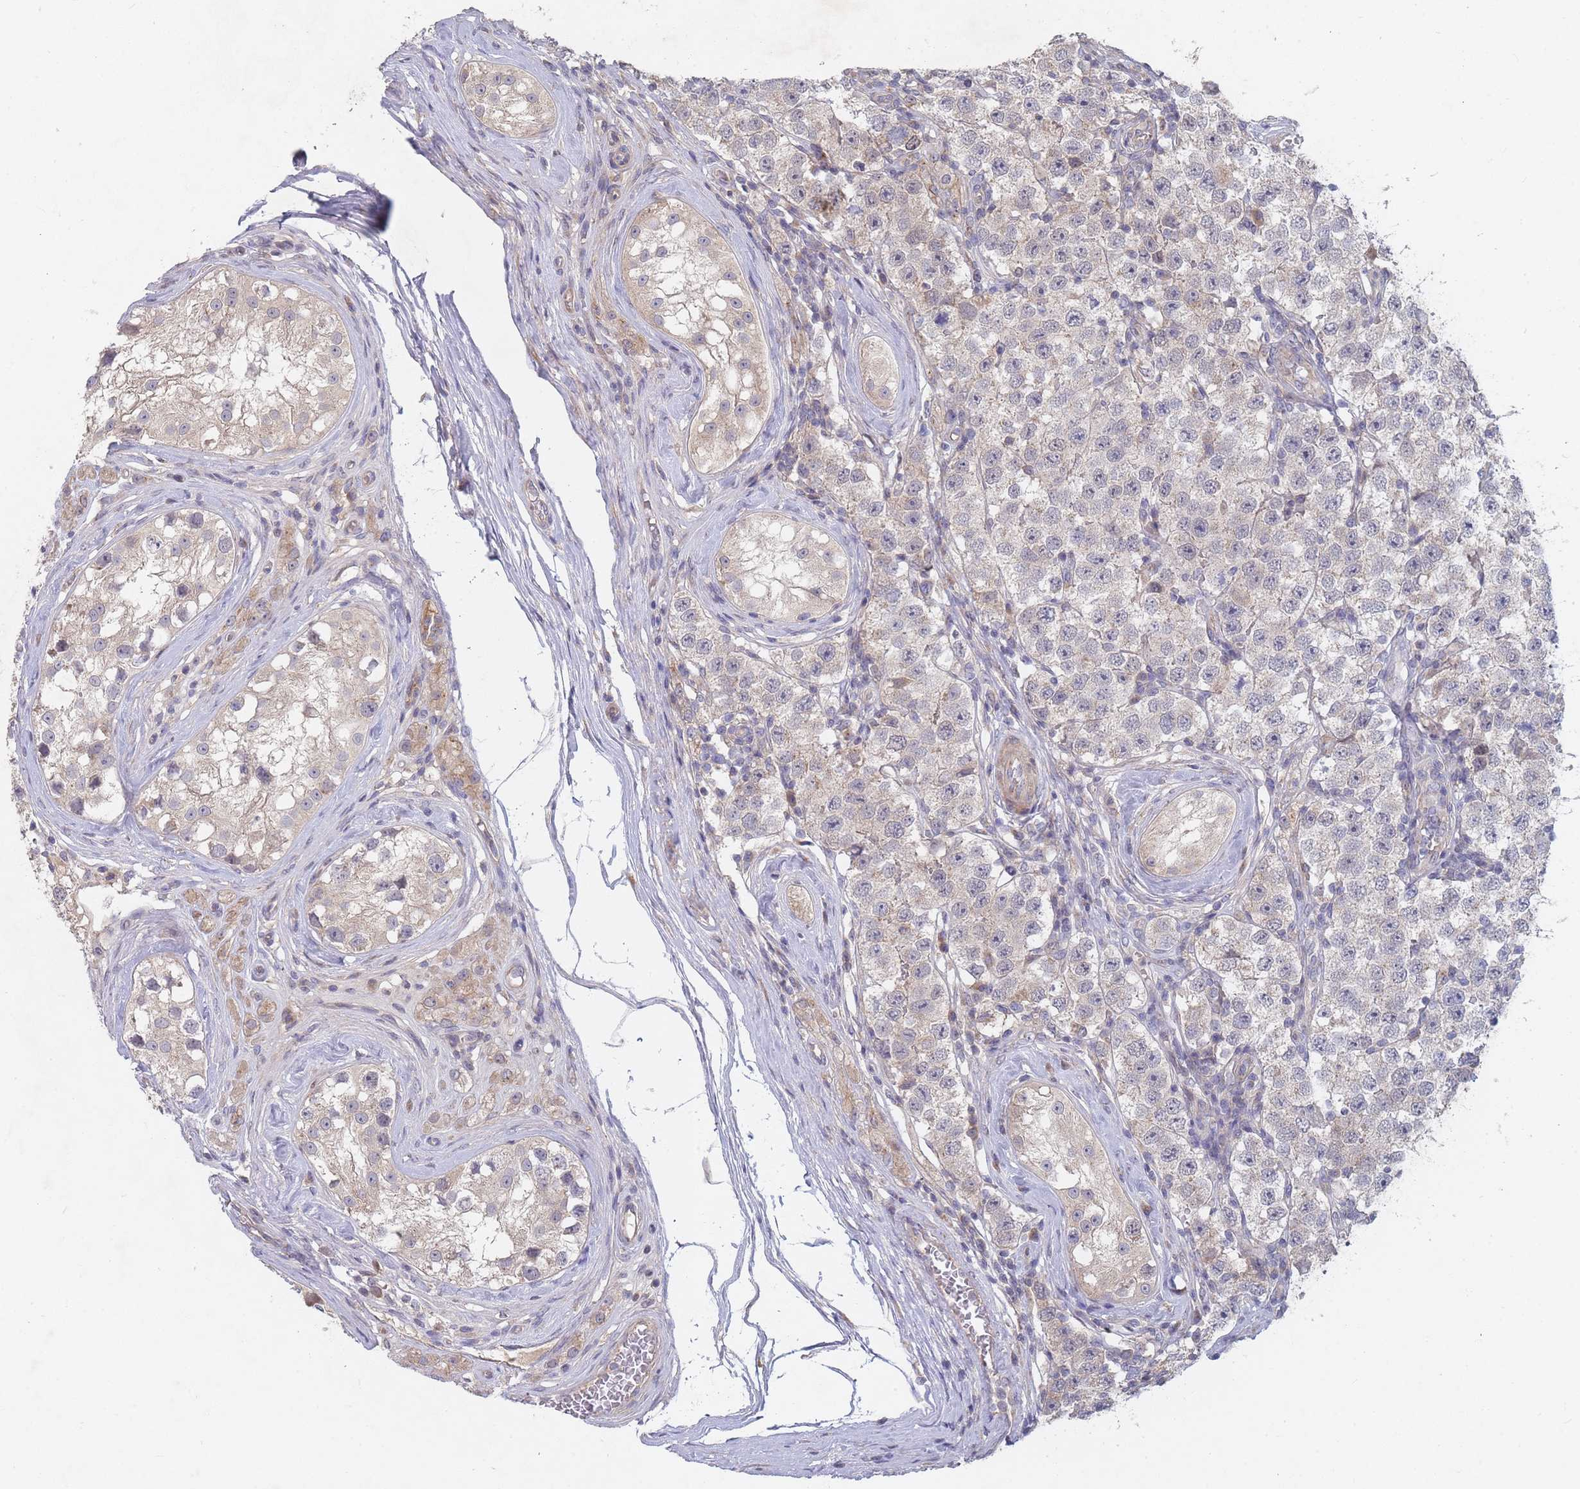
{"staining": {"intensity": "negative", "quantity": "none", "location": "none"}, "tissue": "testis cancer", "cell_type": "Tumor cells", "image_type": "cancer", "snomed": [{"axis": "morphology", "description": "Seminoma, NOS"}, {"axis": "topography", "description": "Testis"}], "caption": "High power microscopy histopathology image of an IHC photomicrograph of testis seminoma, revealing no significant positivity in tumor cells.", "gene": "SLC35F5", "patient": {"sex": "male", "age": 34}}